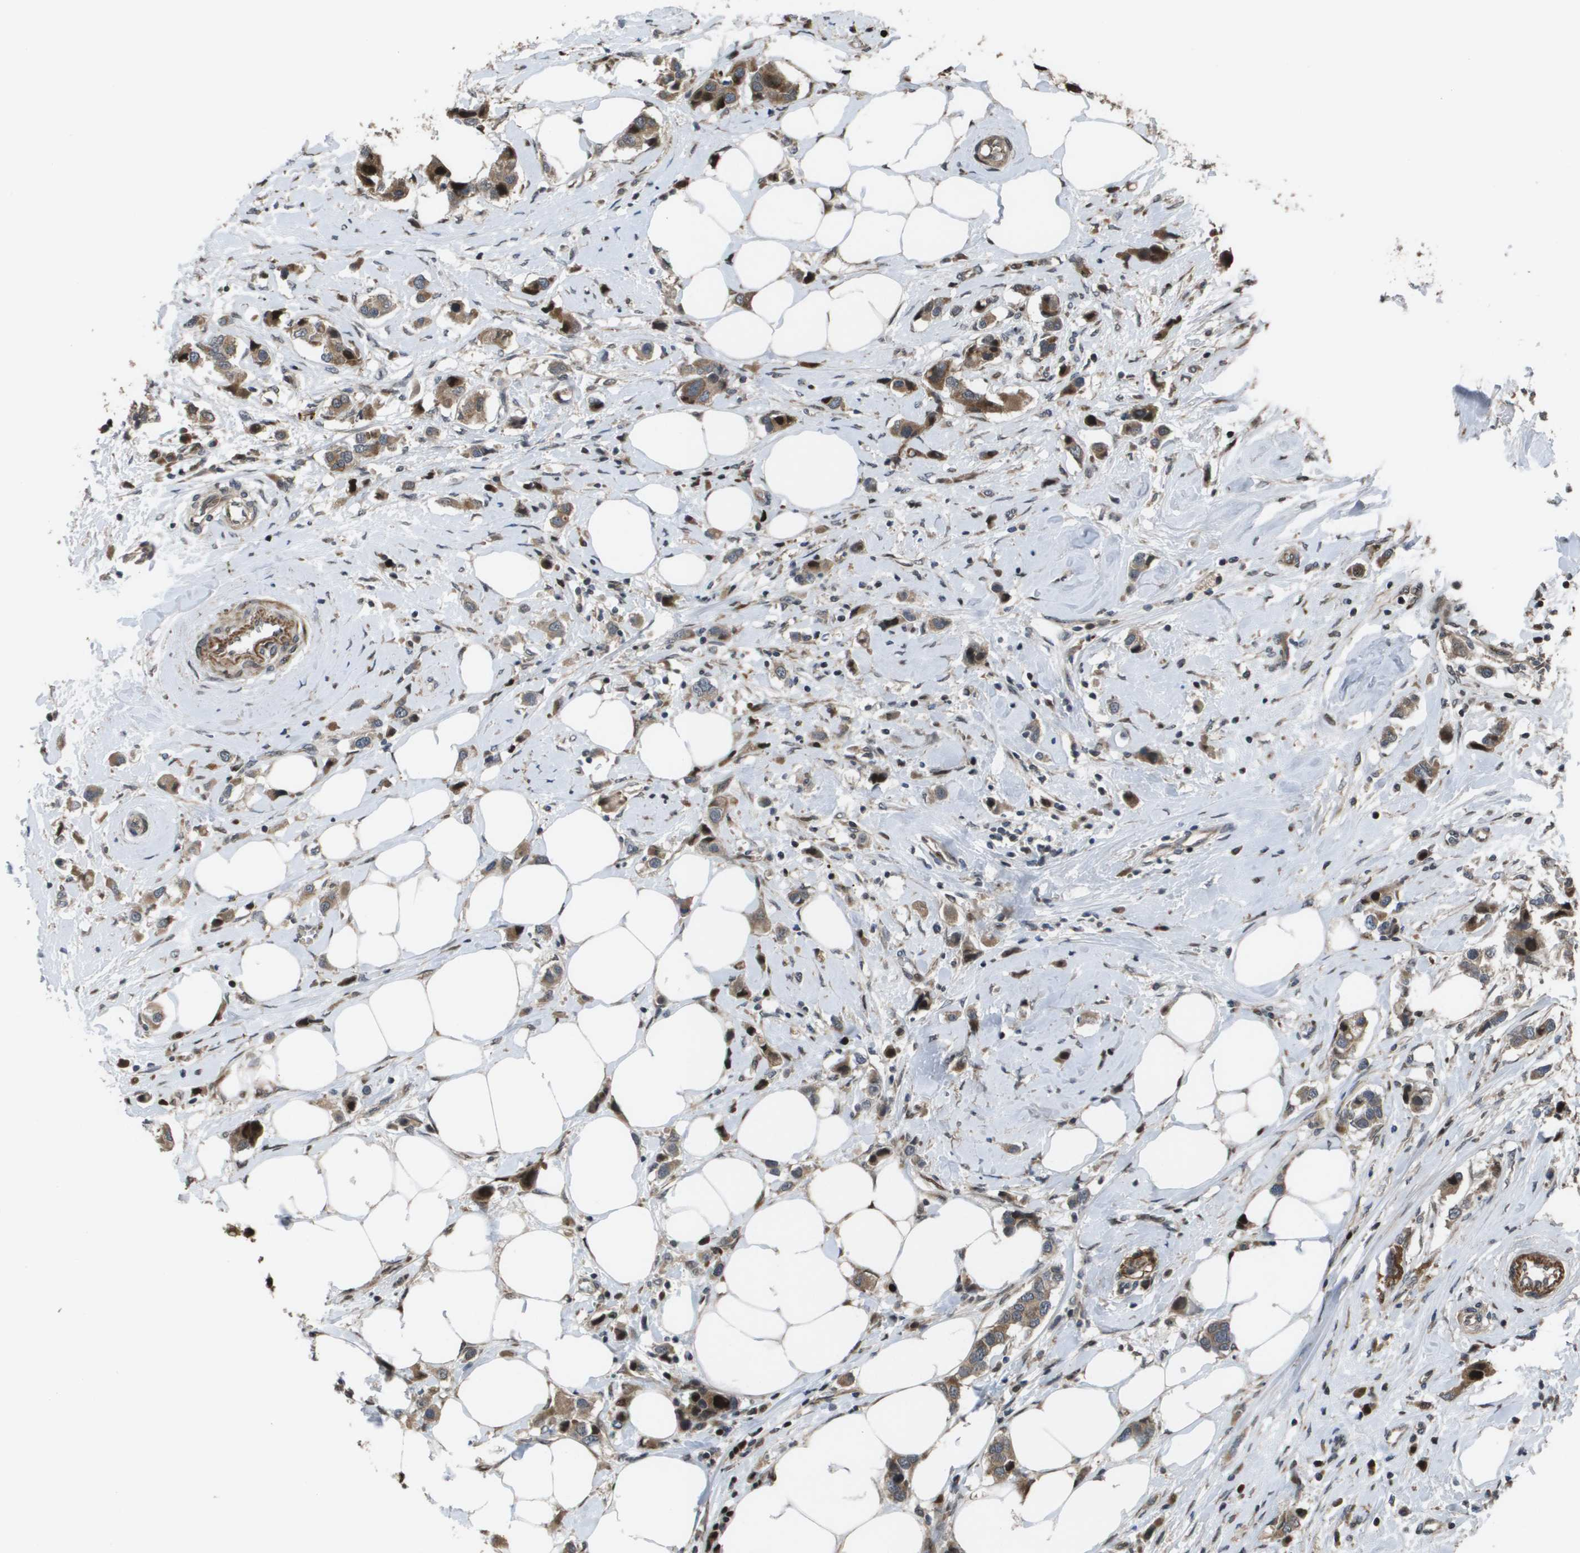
{"staining": {"intensity": "strong", "quantity": ">75%", "location": "cytoplasmic/membranous"}, "tissue": "breast cancer", "cell_type": "Tumor cells", "image_type": "cancer", "snomed": [{"axis": "morphology", "description": "Normal tissue, NOS"}, {"axis": "morphology", "description": "Duct carcinoma"}, {"axis": "topography", "description": "Breast"}], "caption": "DAB (3,3'-diaminobenzidine) immunohistochemical staining of breast cancer (invasive ductal carcinoma) shows strong cytoplasmic/membranous protein staining in about >75% of tumor cells. (brown staining indicates protein expression, while blue staining denotes nuclei).", "gene": "AXIN2", "patient": {"sex": "female", "age": 50}}